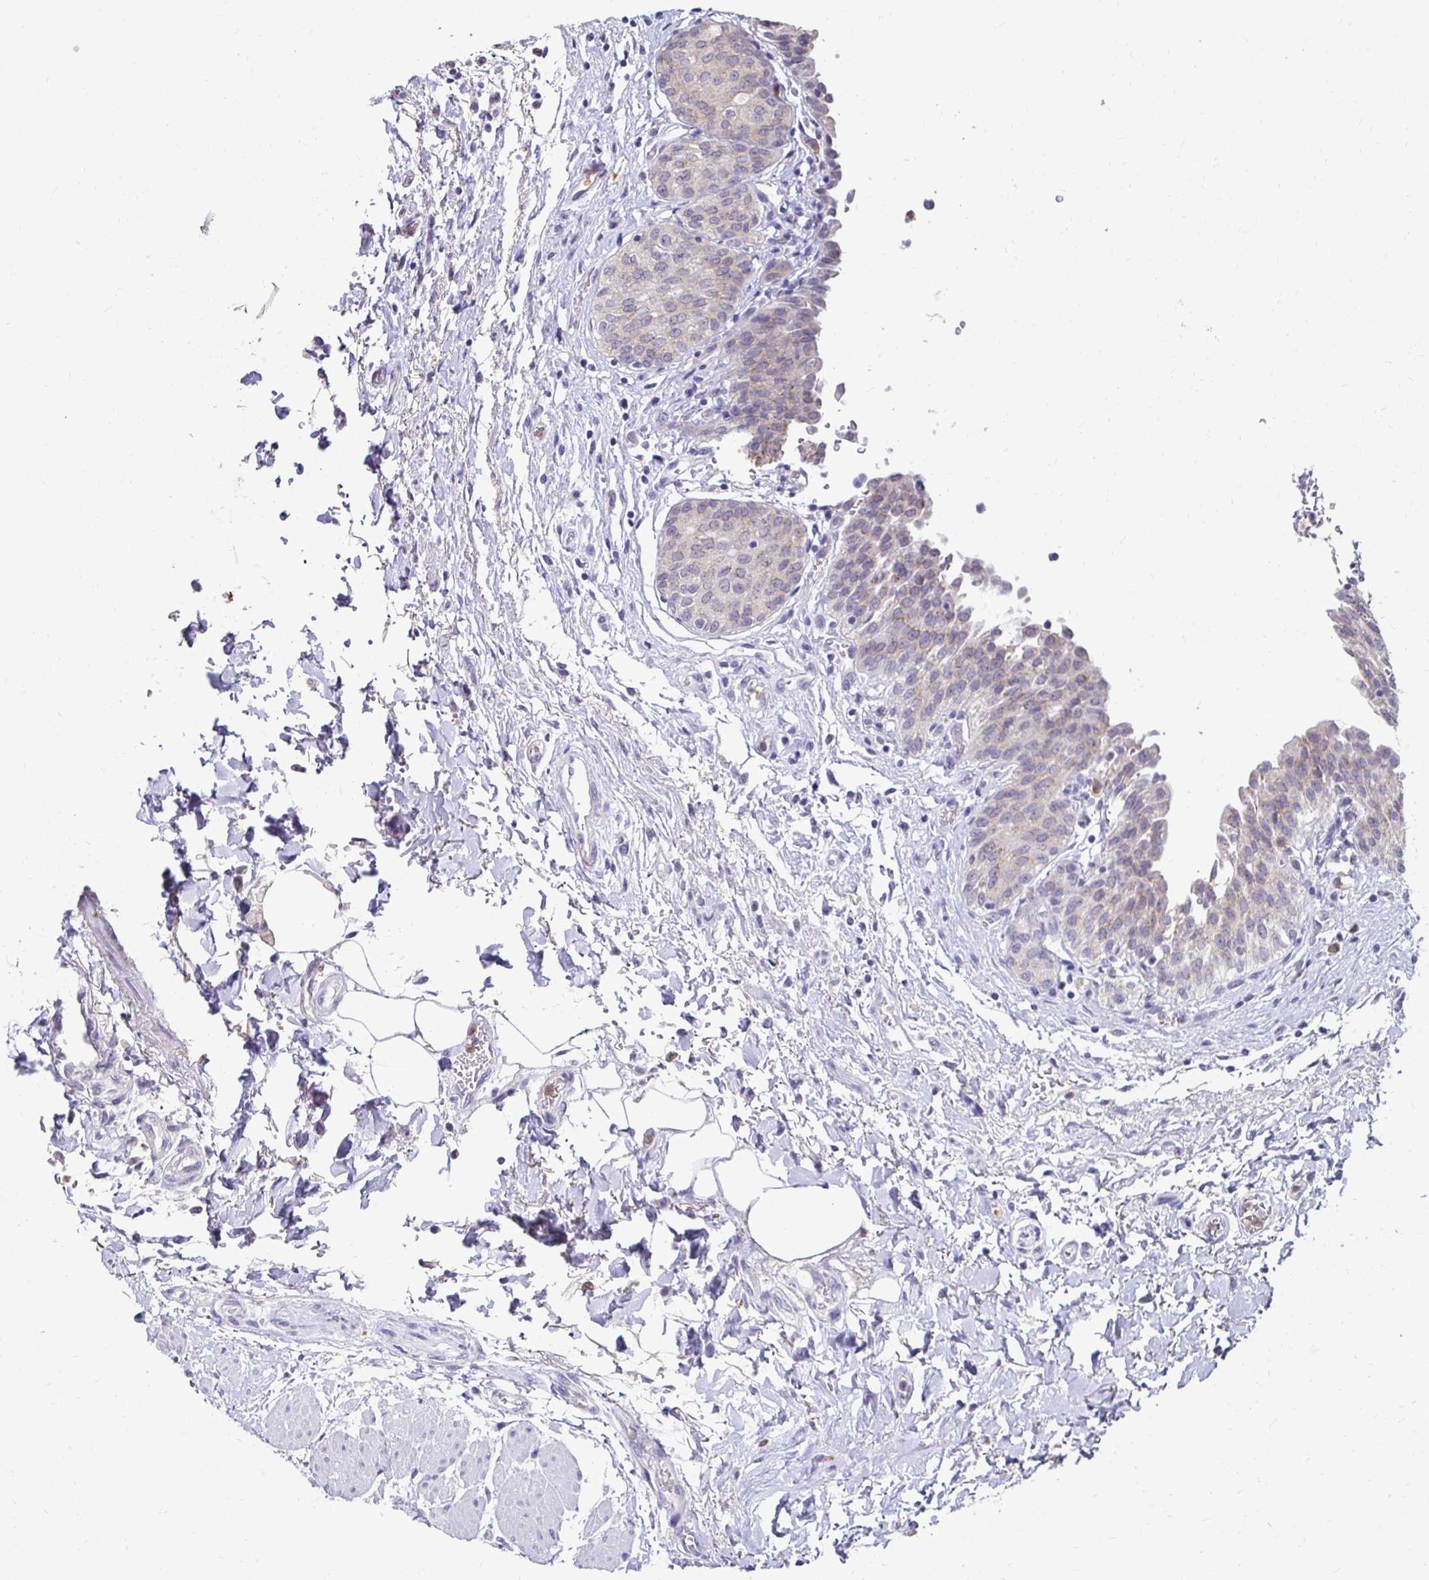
{"staining": {"intensity": "weak", "quantity": "25%-75%", "location": "cytoplasmic/membranous"}, "tissue": "urinary bladder", "cell_type": "Urothelial cells", "image_type": "normal", "snomed": [{"axis": "morphology", "description": "Normal tissue, NOS"}, {"axis": "topography", "description": "Urinary bladder"}], "caption": "Urothelial cells reveal weak cytoplasmic/membranous positivity in approximately 25%-75% of cells in unremarkable urinary bladder.", "gene": "GK2", "patient": {"sex": "male", "age": 68}}